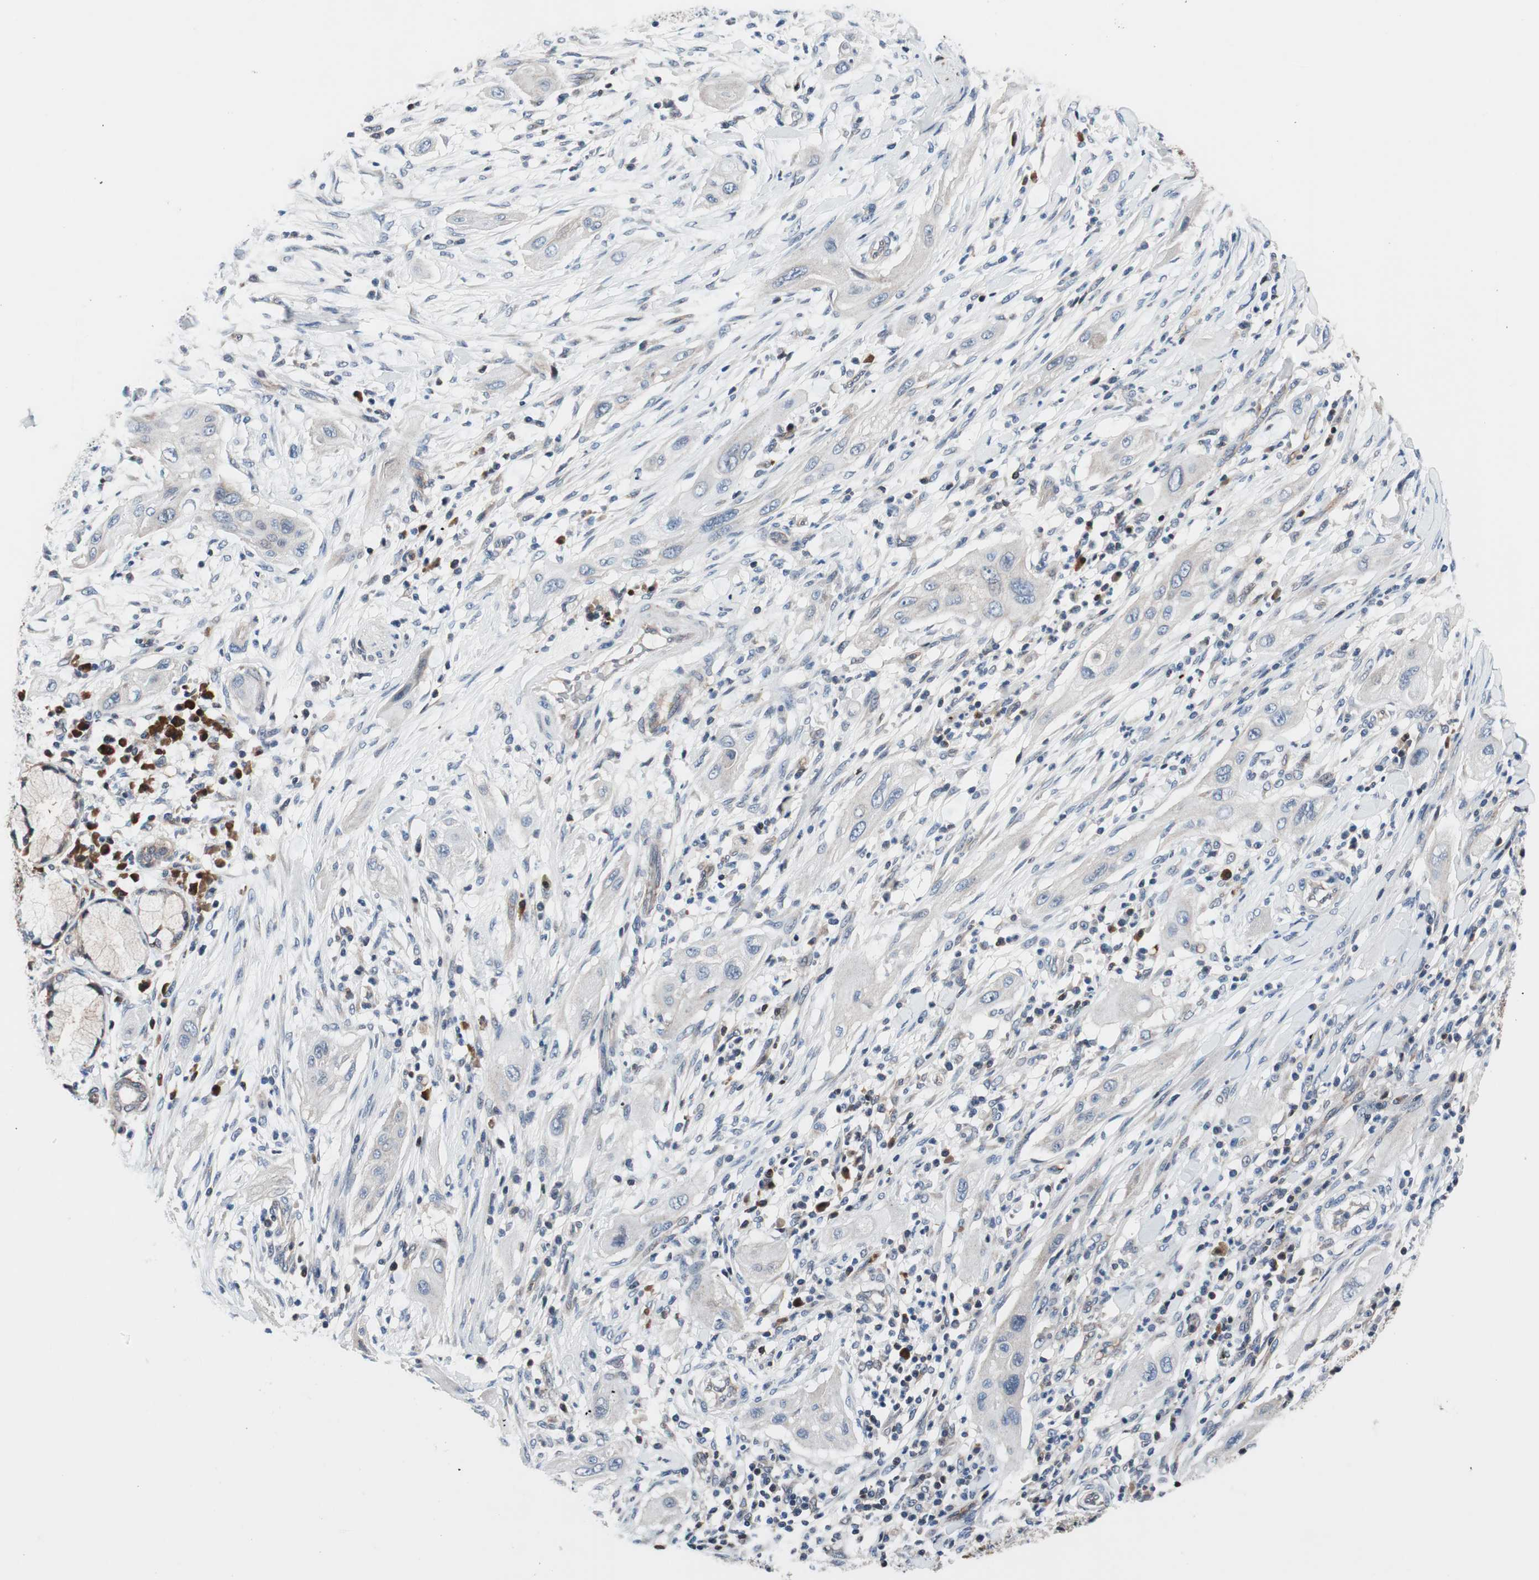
{"staining": {"intensity": "negative", "quantity": "none", "location": "none"}, "tissue": "lung cancer", "cell_type": "Tumor cells", "image_type": "cancer", "snomed": [{"axis": "morphology", "description": "Squamous cell carcinoma, NOS"}, {"axis": "topography", "description": "Lung"}], "caption": "This is an immunohistochemistry micrograph of human lung cancer (squamous cell carcinoma). There is no staining in tumor cells.", "gene": "PRDX2", "patient": {"sex": "female", "age": 47}}